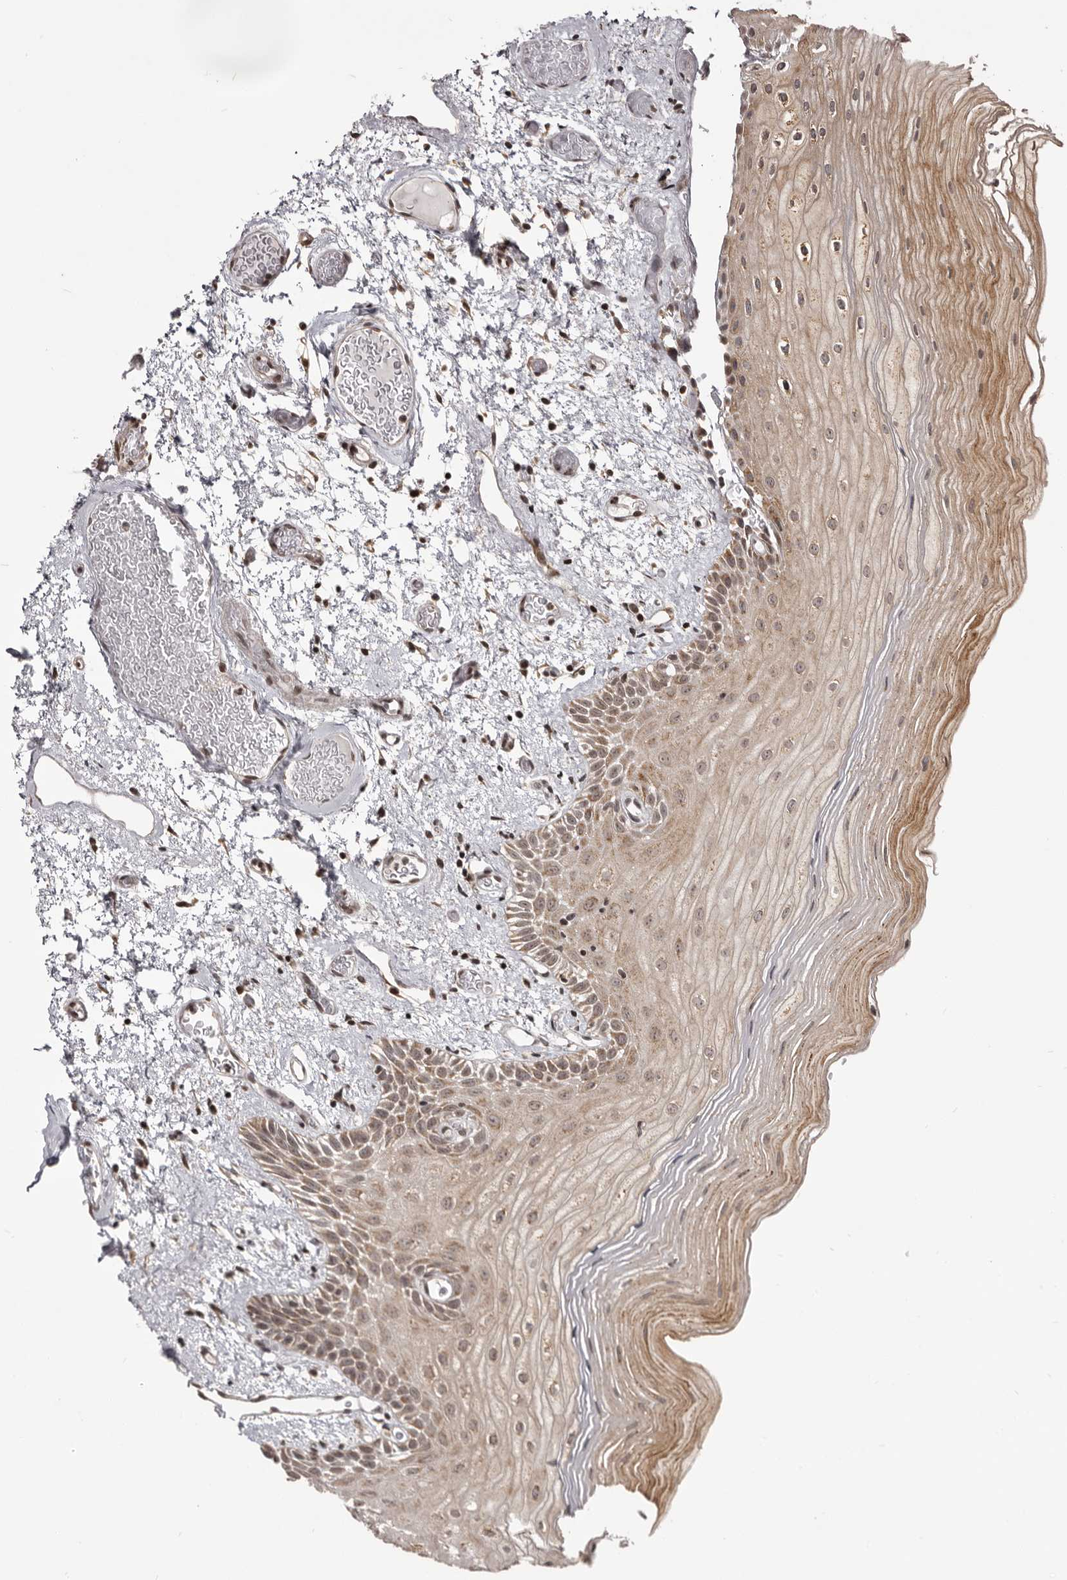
{"staining": {"intensity": "moderate", "quantity": "25%-75%", "location": "cytoplasmic/membranous,nuclear"}, "tissue": "oral mucosa", "cell_type": "Squamous epithelial cells", "image_type": "normal", "snomed": [{"axis": "morphology", "description": "Normal tissue, NOS"}, {"axis": "topography", "description": "Oral tissue"}], "caption": "Moderate cytoplasmic/membranous,nuclear protein expression is present in approximately 25%-75% of squamous epithelial cells in oral mucosa.", "gene": "THUMPD1", "patient": {"sex": "male", "age": 52}}